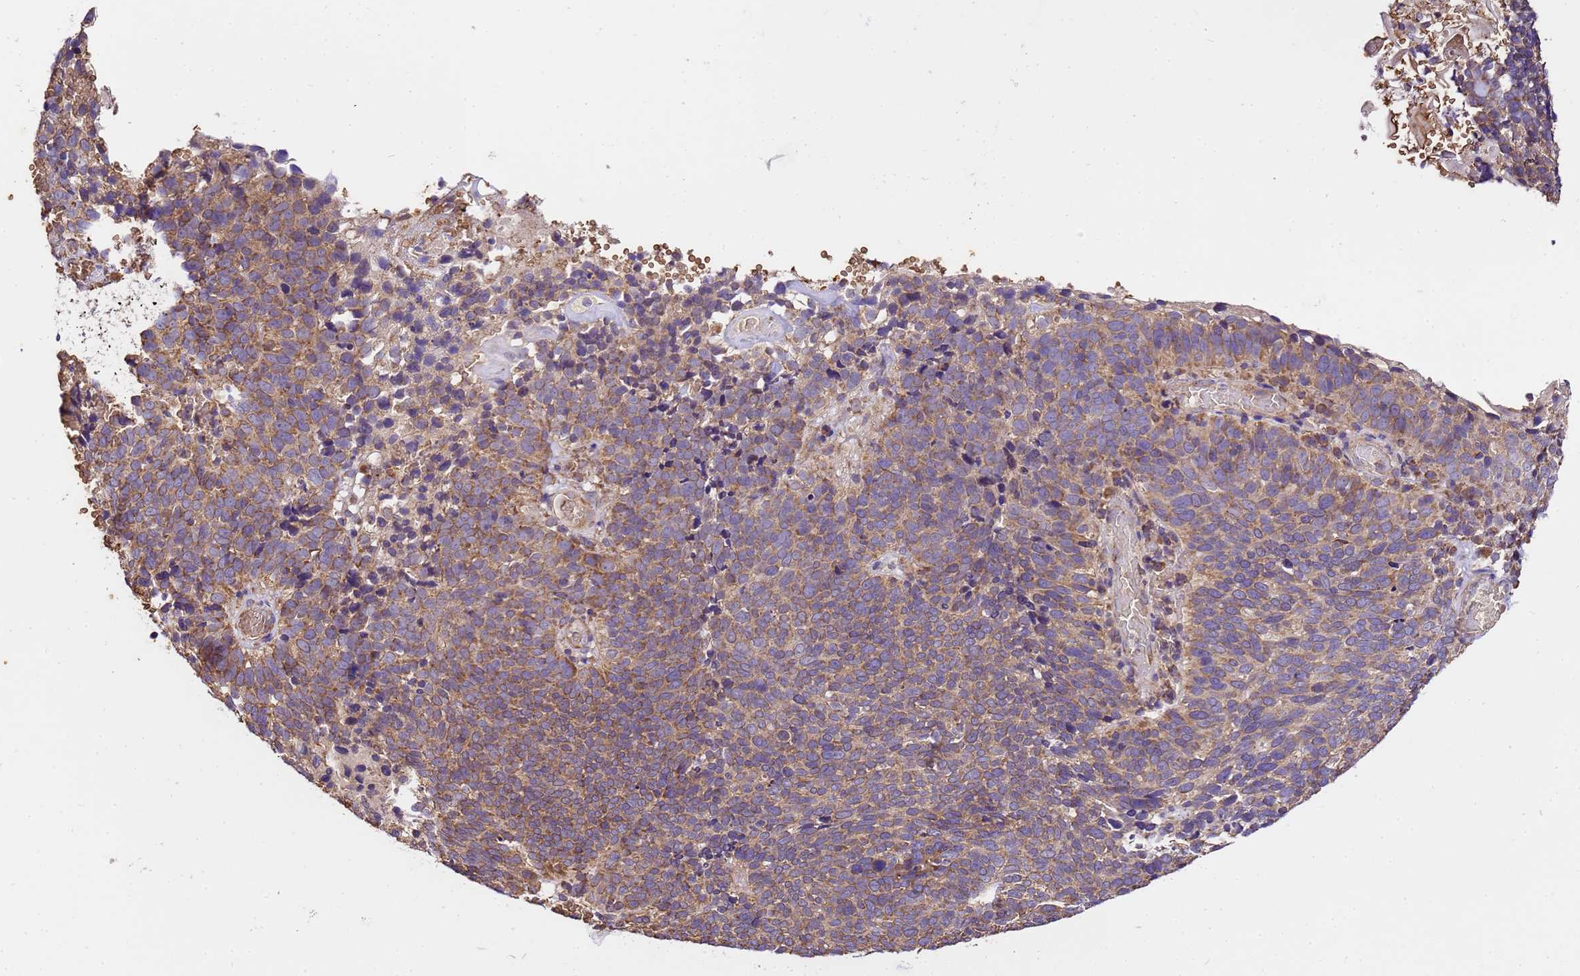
{"staining": {"intensity": "moderate", "quantity": "25%-75%", "location": "cytoplasmic/membranous"}, "tissue": "cervical cancer", "cell_type": "Tumor cells", "image_type": "cancer", "snomed": [{"axis": "morphology", "description": "Squamous cell carcinoma, NOS"}, {"axis": "topography", "description": "Cervix"}], "caption": "Immunohistochemistry (DAB) staining of human cervical cancer displays moderate cytoplasmic/membranous protein positivity in about 25%-75% of tumor cells. The protein of interest is stained brown, and the nuclei are stained in blue (DAB (3,3'-diaminobenzidine) IHC with brightfield microscopy, high magnification).", "gene": "LRRIQ1", "patient": {"sex": "female", "age": 39}}